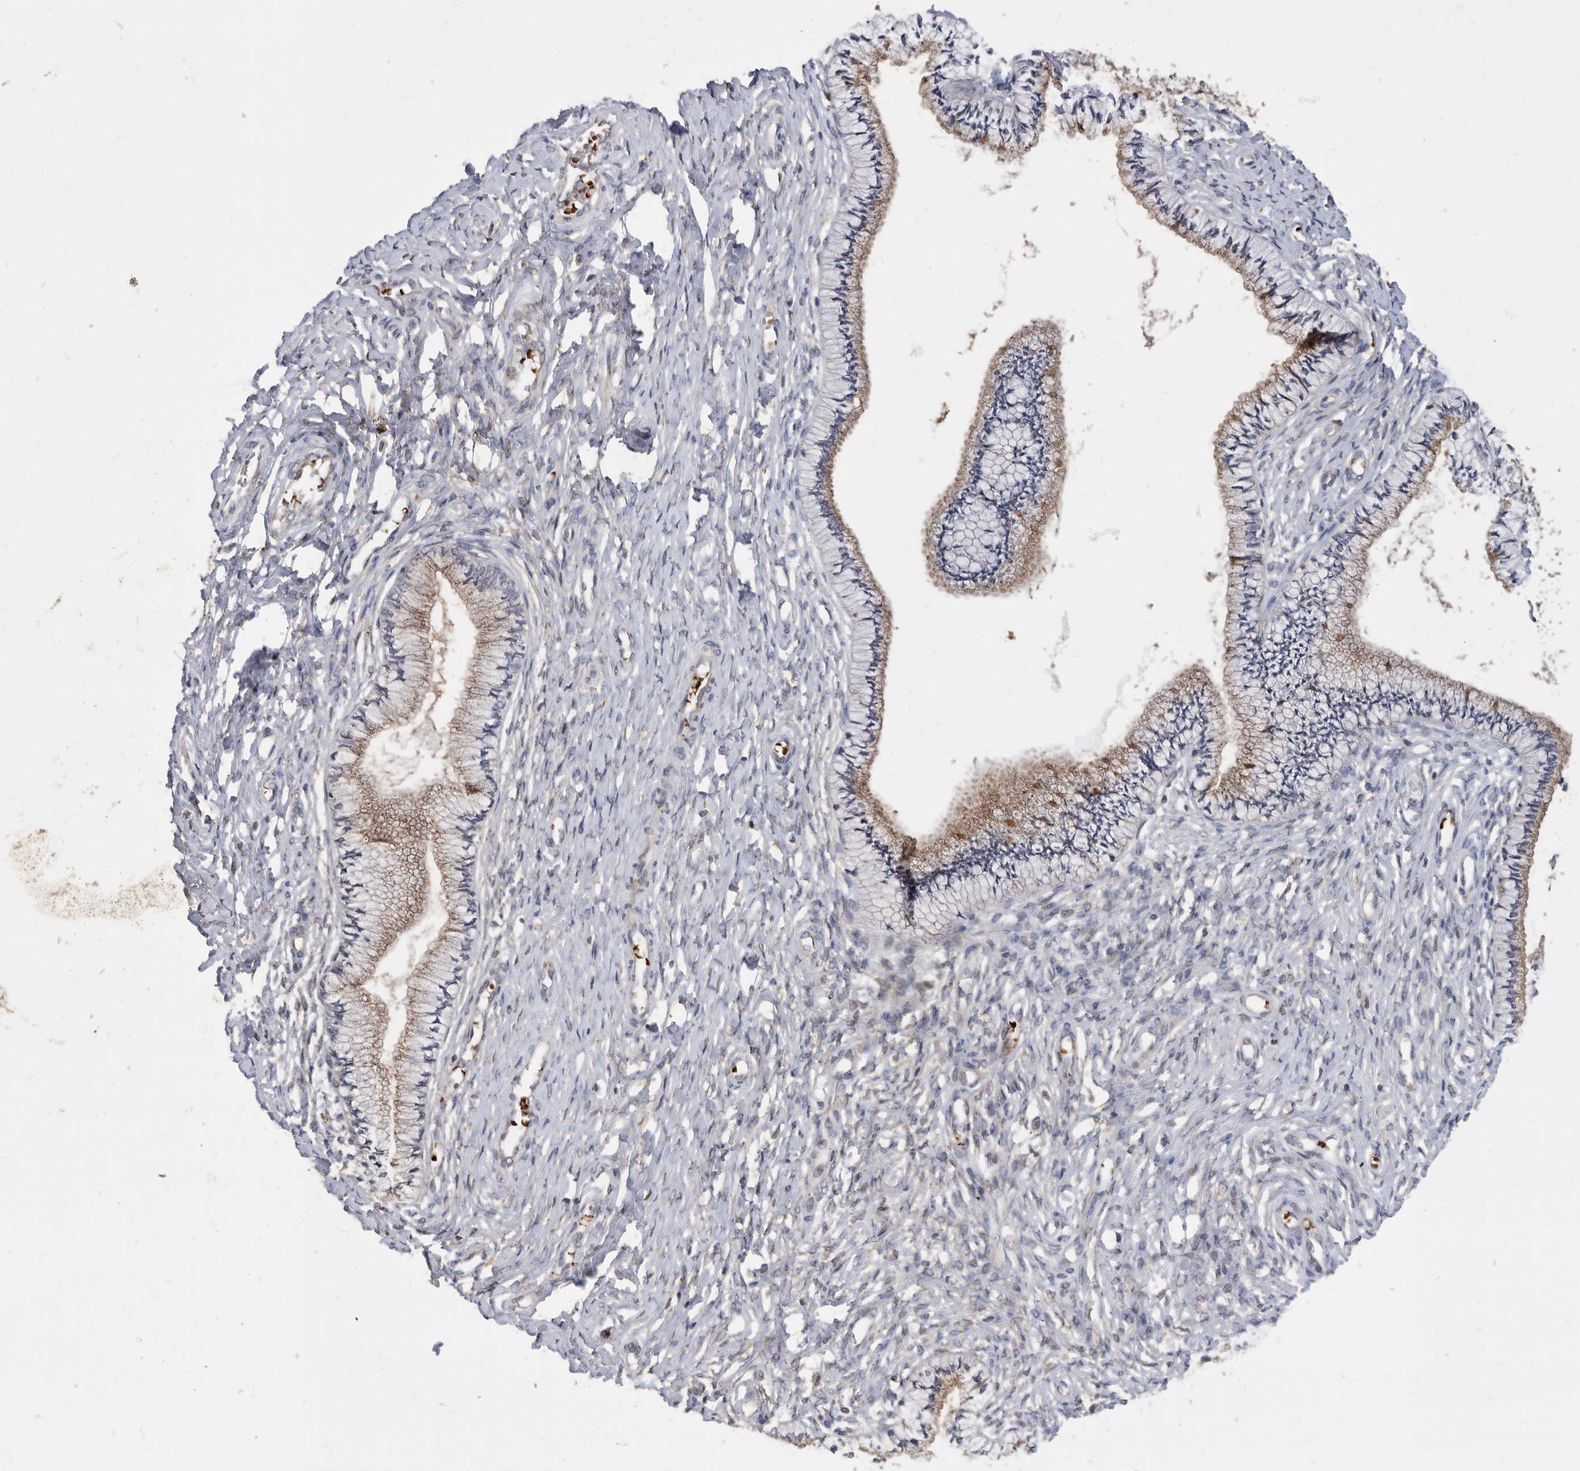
{"staining": {"intensity": "moderate", "quantity": ">75%", "location": "cytoplasmic/membranous"}, "tissue": "cervix", "cell_type": "Glandular cells", "image_type": "normal", "snomed": [{"axis": "morphology", "description": "Normal tissue, NOS"}, {"axis": "topography", "description": "Cervix"}], "caption": "This histopathology image exhibits IHC staining of benign human cervix, with medium moderate cytoplasmic/membranous staining in approximately >75% of glandular cells.", "gene": "CRISPLD2", "patient": {"sex": "female", "age": 36}}